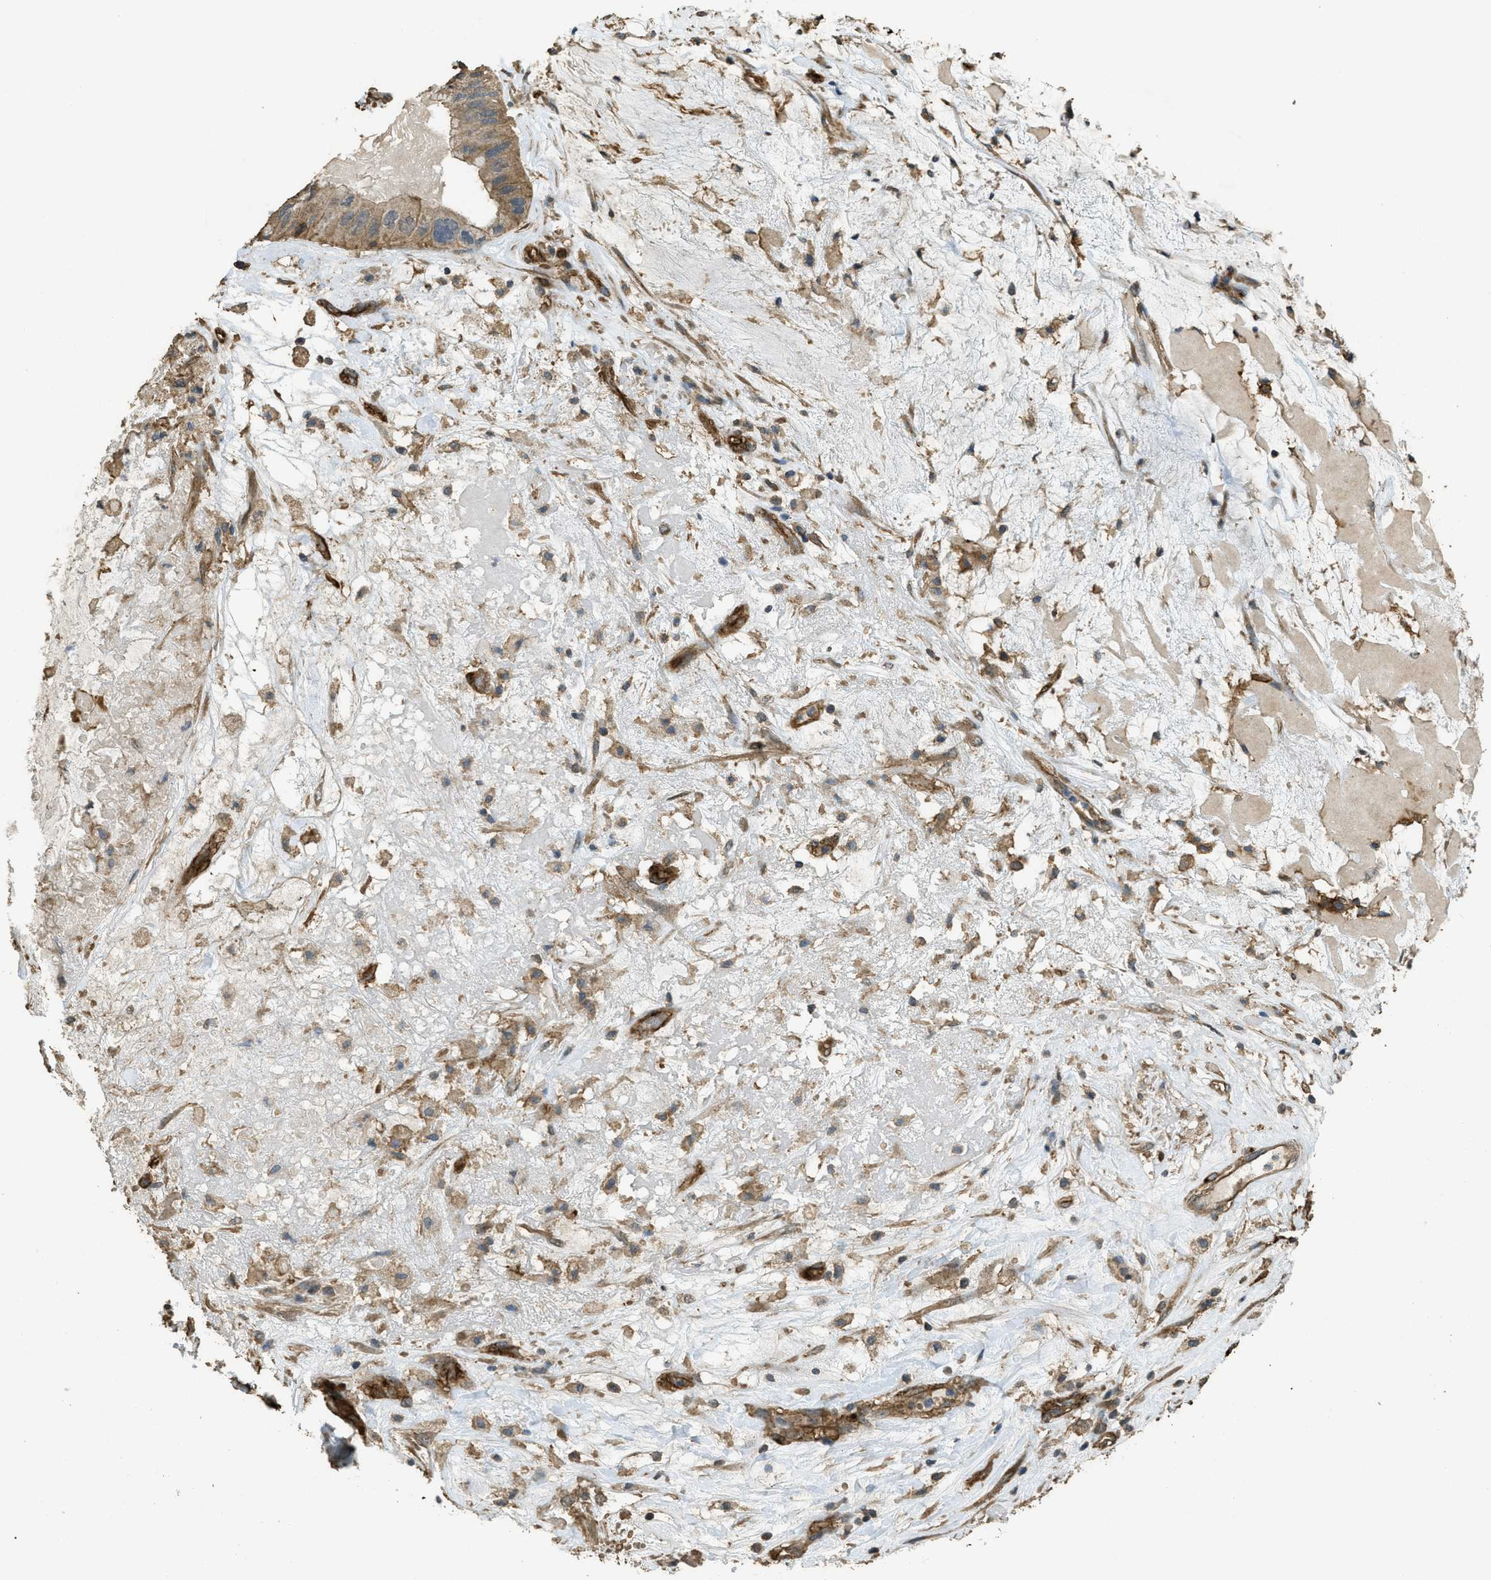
{"staining": {"intensity": "moderate", "quantity": ">75%", "location": "cytoplasmic/membranous"}, "tissue": "ovarian cancer", "cell_type": "Tumor cells", "image_type": "cancer", "snomed": [{"axis": "morphology", "description": "Cystadenocarcinoma, mucinous, NOS"}, {"axis": "topography", "description": "Ovary"}], "caption": "Human ovarian mucinous cystadenocarcinoma stained with a brown dye demonstrates moderate cytoplasmic/membranous positive positivity in approximately >75% of tumor cells.", "gene": "CD276", "patient": {"sex": "female", "age": 80}}